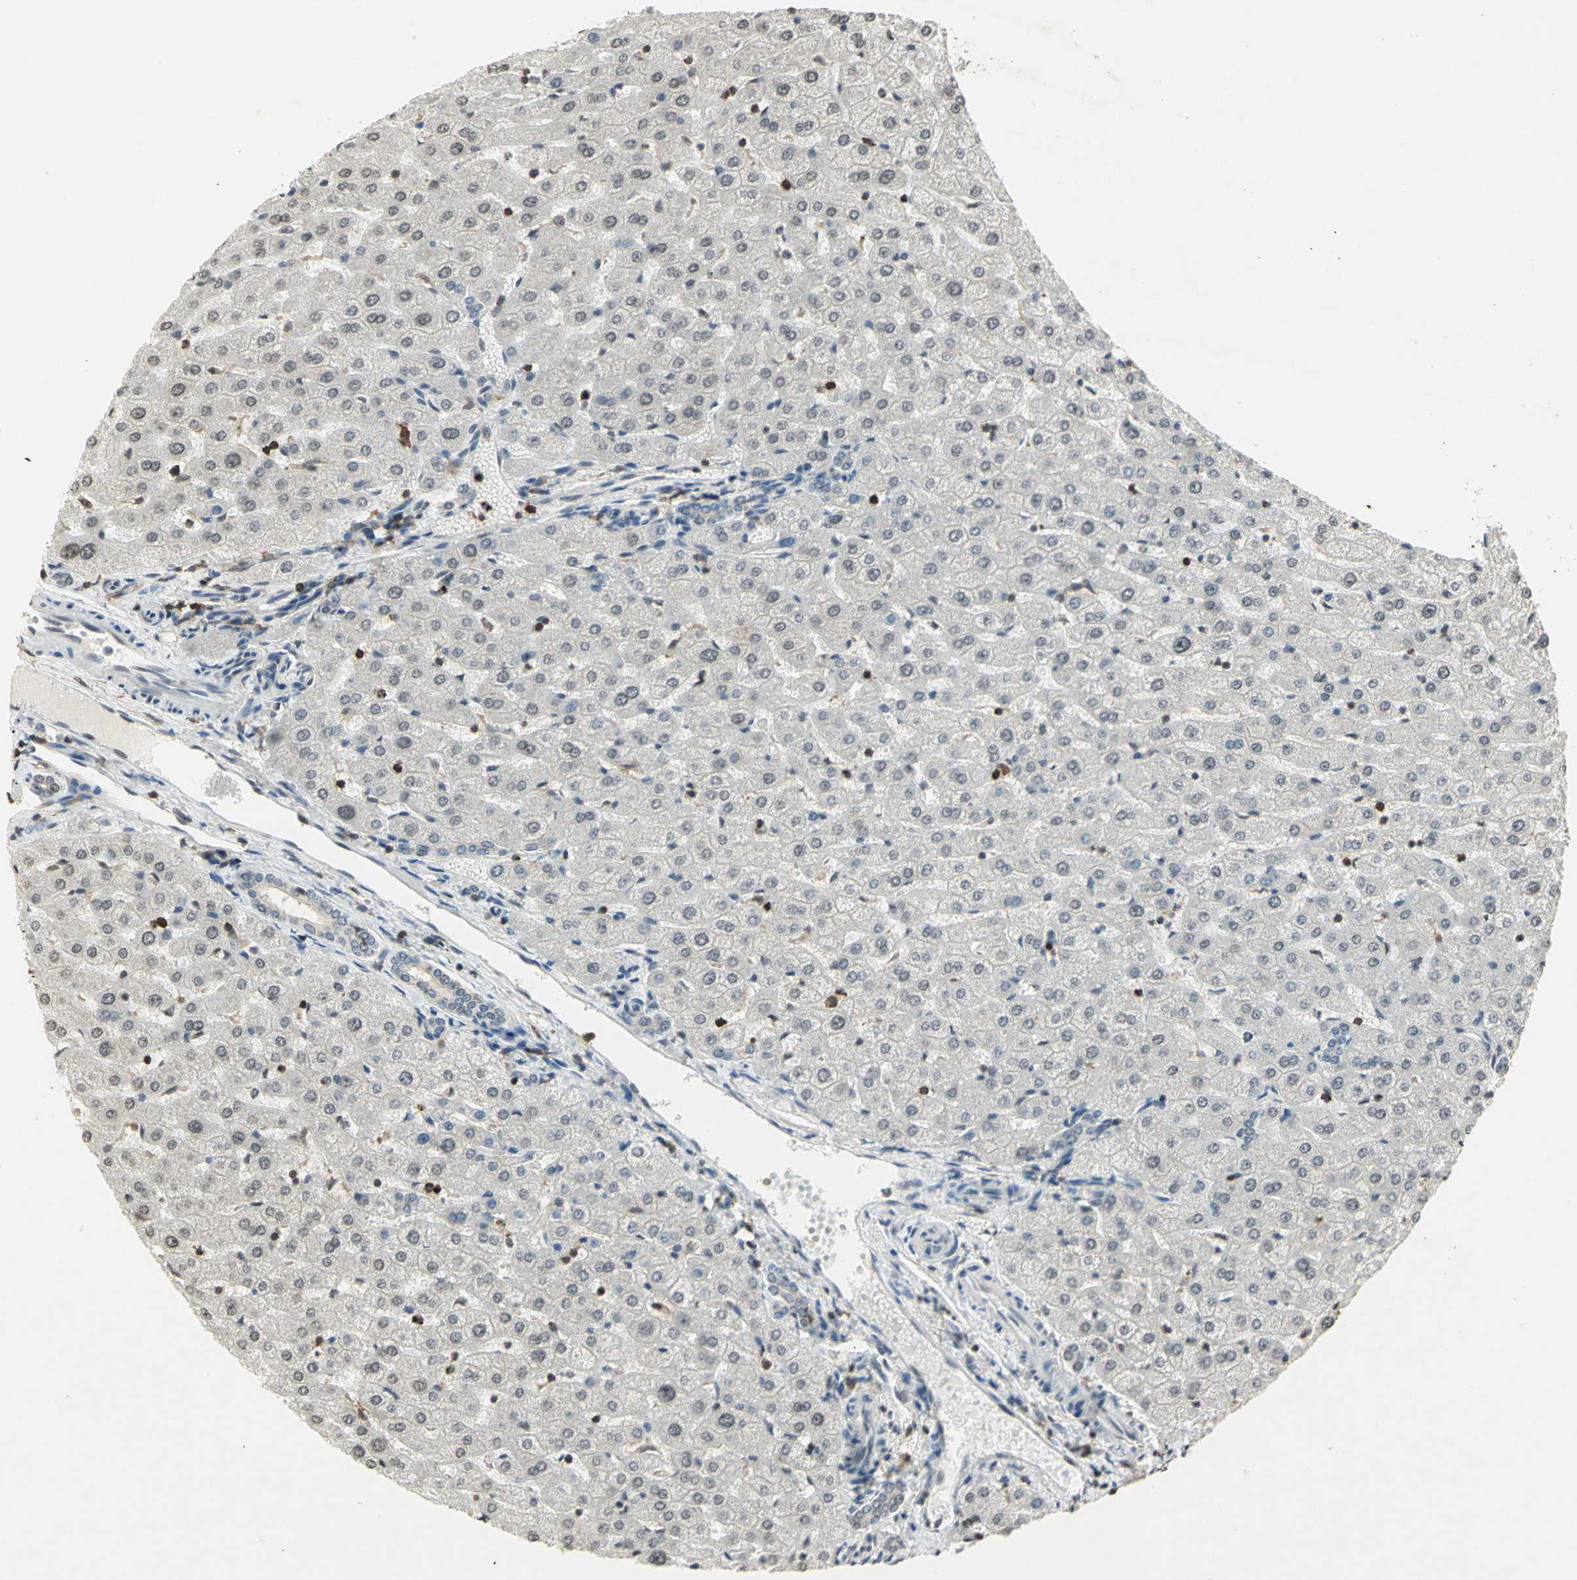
{"staining": {"intensity": "weak", "quantity": "<25%", "location": "cytoplasmic/membranous"}, "tissue": "liver", "cell_type": "Cholangiocytes", "image_type": "normal", "snomed": [{"axis": "morphology", "description": "Normal tissue, NOS"}, {"axis": "morphology", "description": "Fibrosis, NOS"}, {"axis": "topography", "description": "Liver"}], "caption": "Image shows no significant protein positivity in cholangiocytes of normal liver.", "gene": "IL16", "patient": {"sex": "female", "age": 29}}